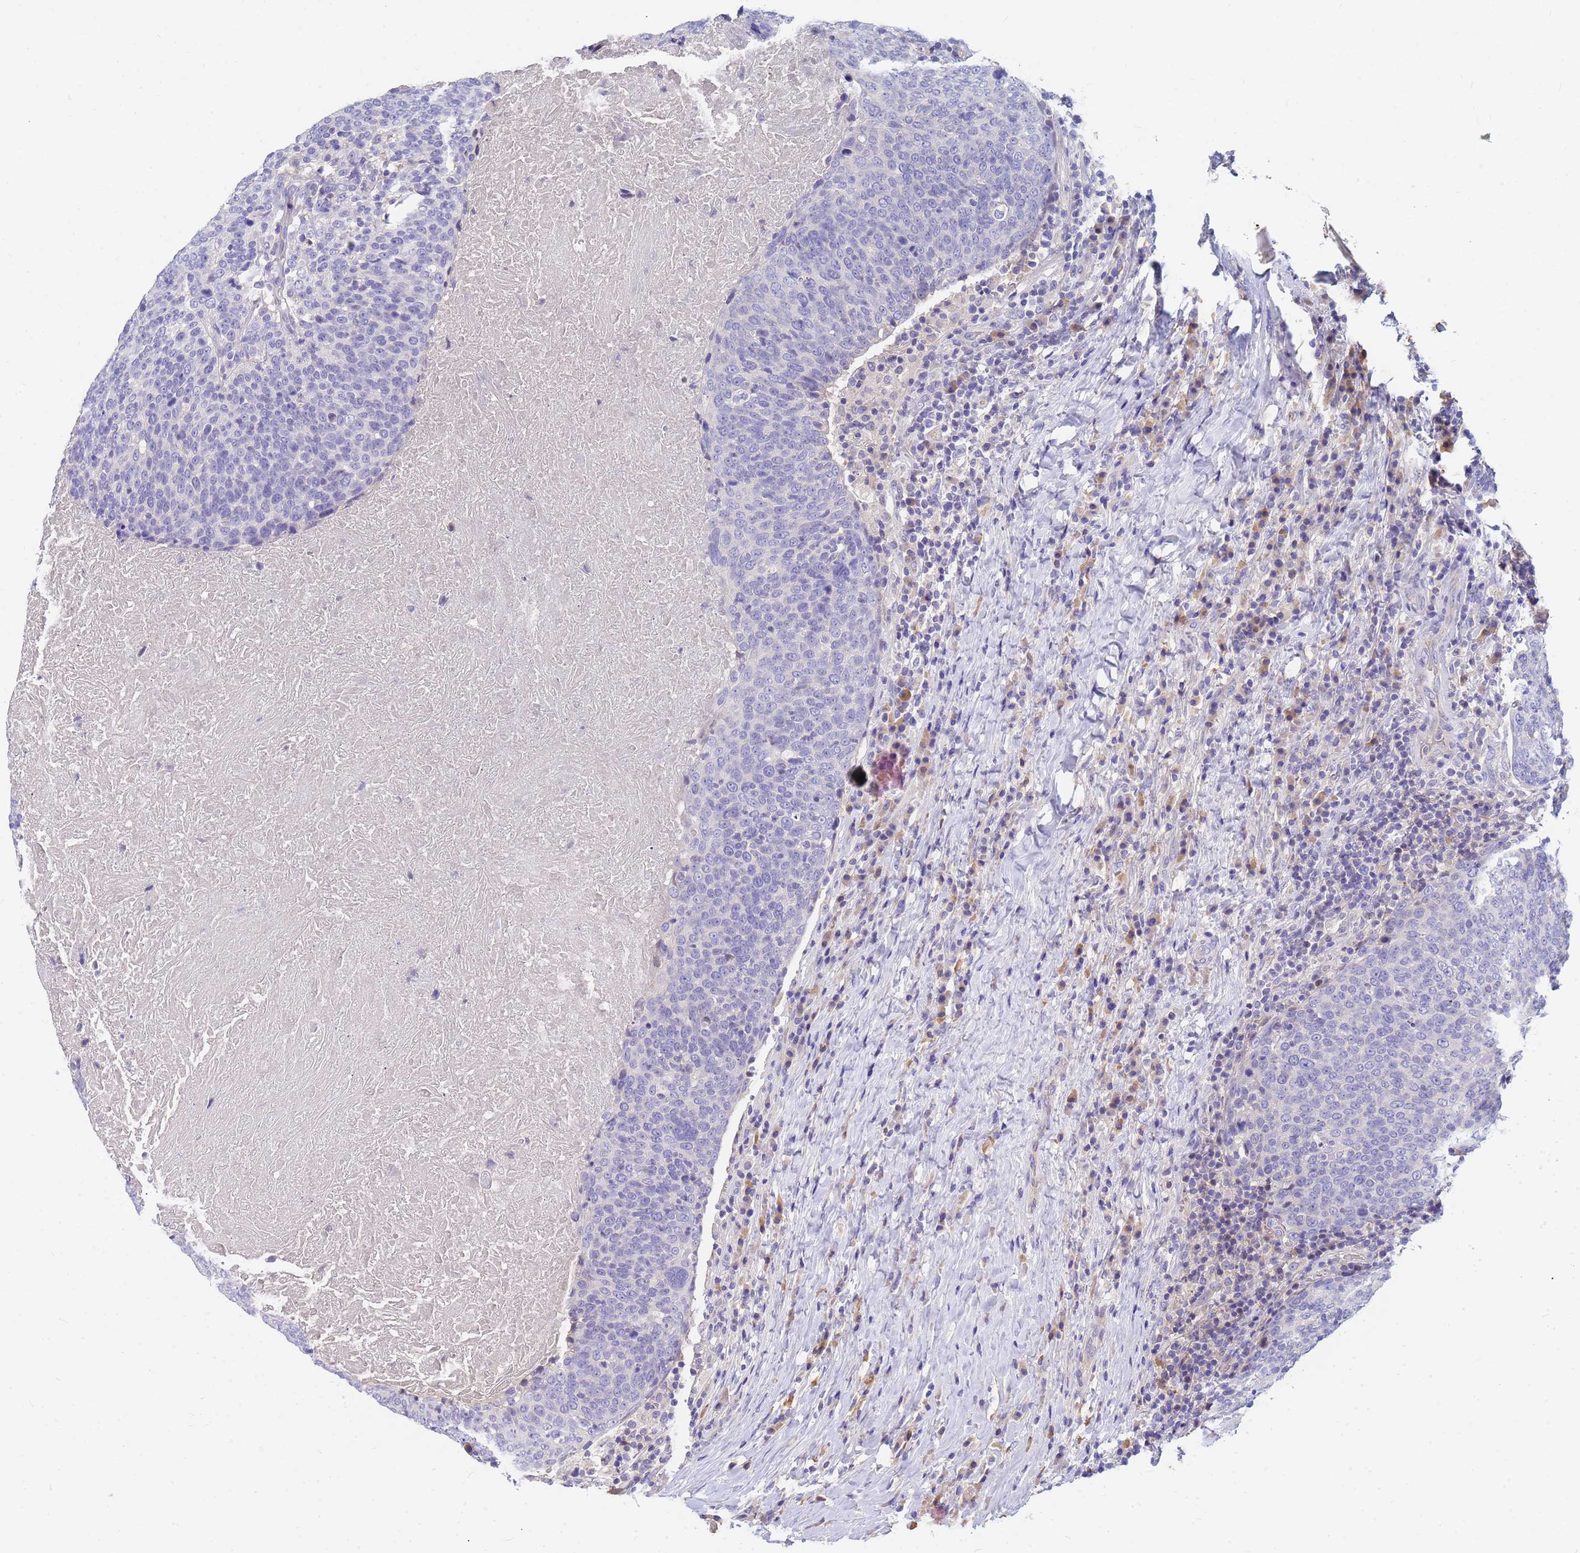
{"staining": {"intensity": "negative", "quantity": "none", "location": "none"}, "tissue": "head and neck cancer", "cell_type": "Tumor cells", "image_type": "cancer", "snomed": [{"axis": "morphology", "description": "Squamous cell carcinoma, NOS"}, {"axis": "morphology", "description": "Squamous cell carcinoma, metastatic, NOS"}, {"axis": "topography", "description": "Lymph node"}, {"axis": "topography", "description": "Head-Neck"}], "caption": "This is a micrograph of immunohistochemistry staining of squamous cell carcinoma (head and neck), which shows no staining in tumor cells. Brightfield microscopy of immunohistochemistry (IHC) stained with DAB (brown) and hematoxylin (blue), captured at high magnification.", "gene": "DPRX", "patient": {"sex": "male", "age": 62}}